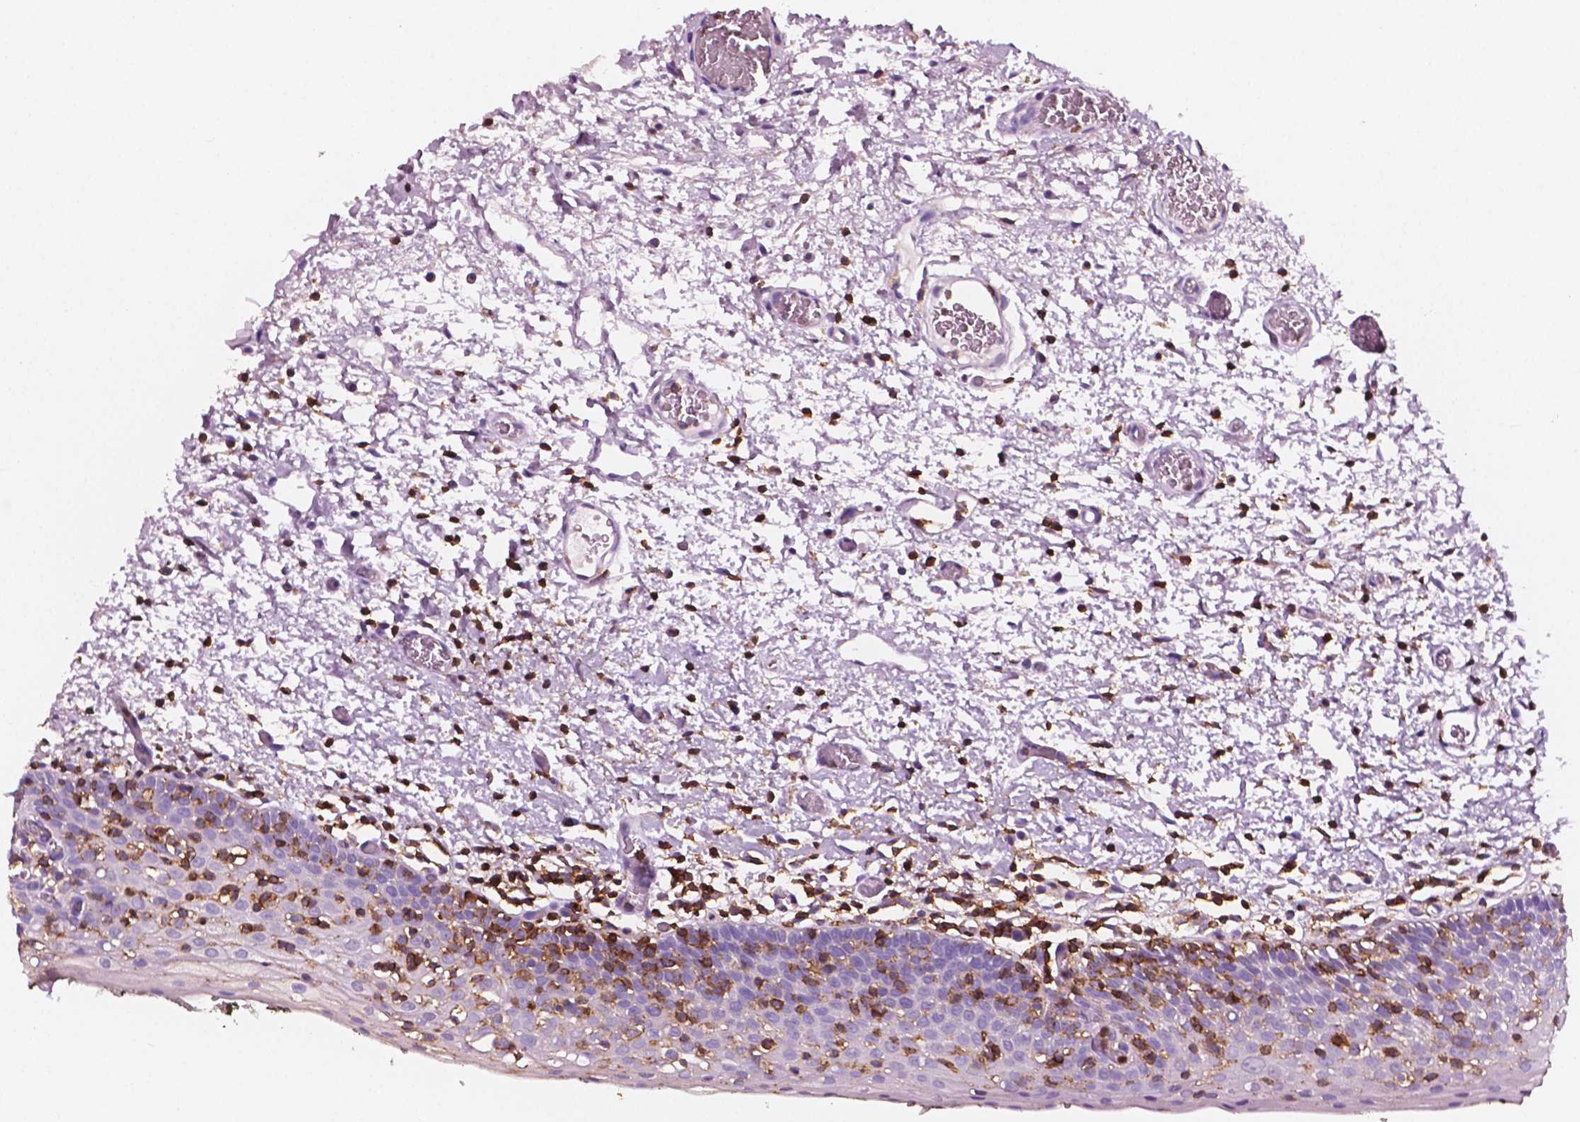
{"staining": {"intensity": "negative", "quantity": "none", "location": "none"}, "tissue": "oral mucosa", "cell_type": "Squamous epithelial cells", "image_type": "normal", "snomed": [{"axis": "morphology", "description": "Normal tissue, NOS"}, {"axis": "morphology", "description": "Squamous cell carcinoma, NOS"}, {"axis": "topography", "description": "Oral tissue"}, {"axis": "topography", "description": "Head-Neck"}], "caption": "An image of oral mucosa stained for a protein demonstrates no brown staining in squamous epithelial cells. (Brightfield microscopy of DAB immunohistochemistry (IHC) at high magnification).", "gene": "PTPRC", "patient": {"sex": "male", "age": 69}}